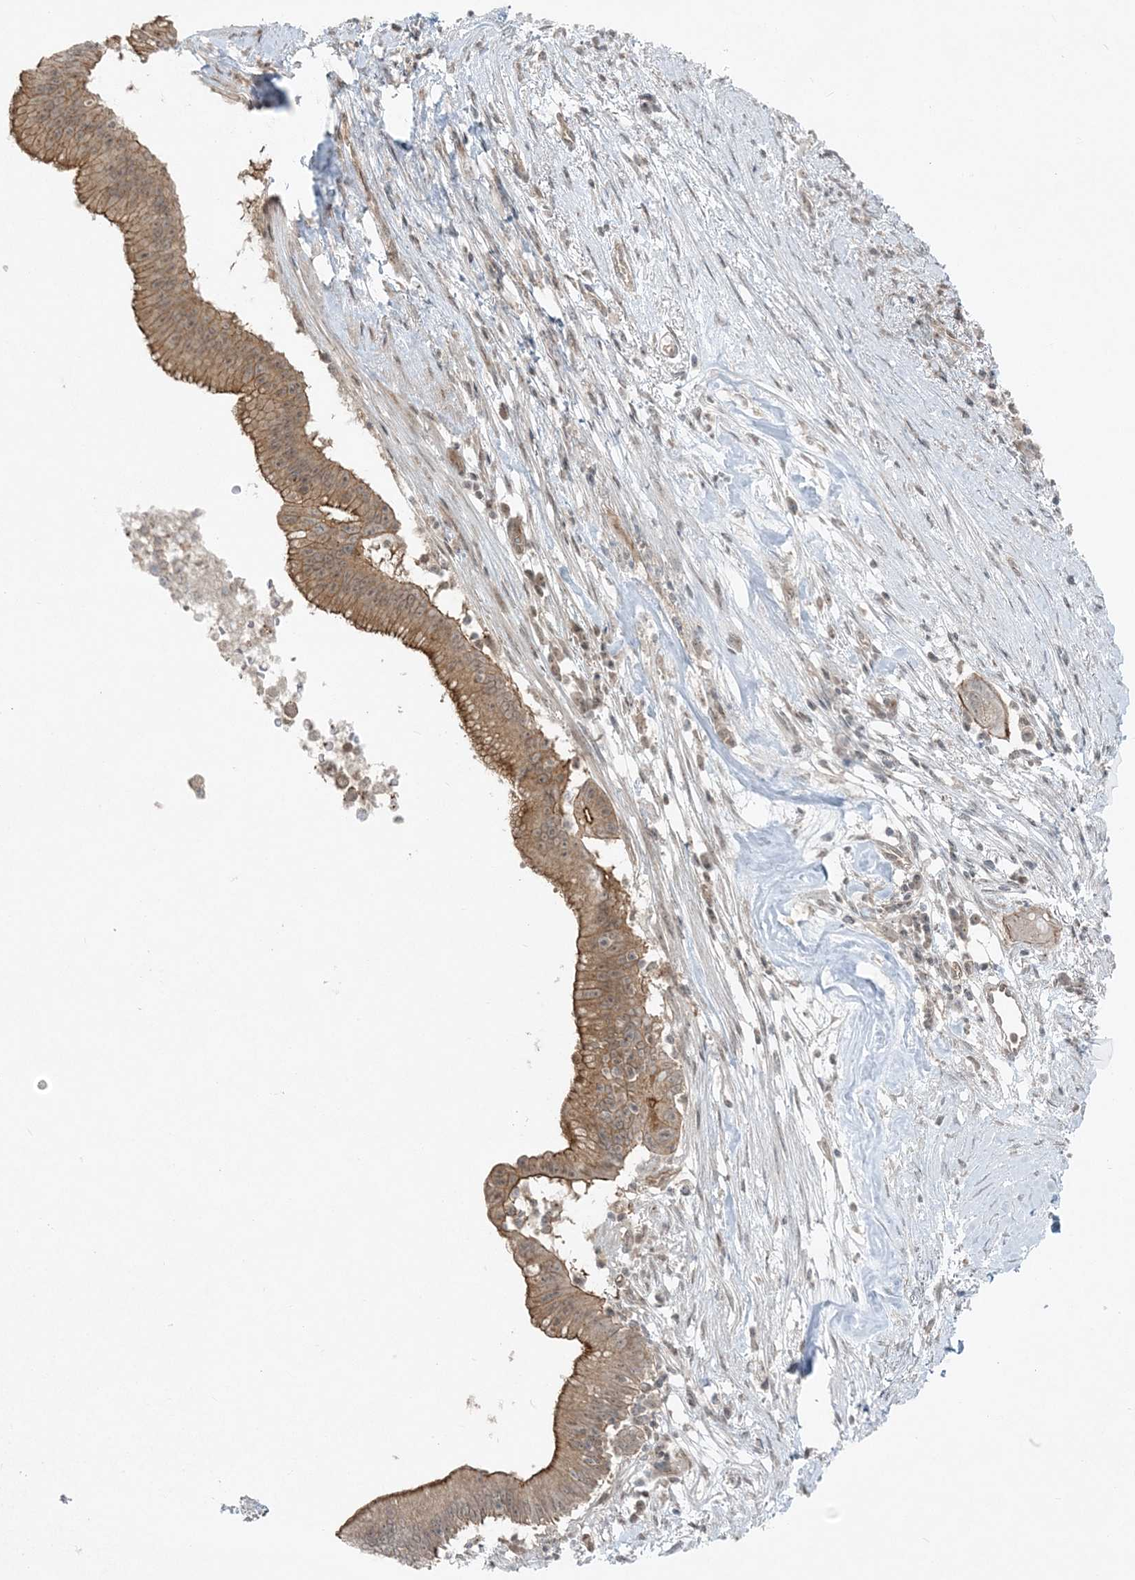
{"staining": {"intensity": "moderate", "quantity": ">75%", "location": "cytoplasmic/membranous"}, "tissue": "pancreatic cancer", "cell_type": "Tumor cells", "image_type": "cancer", "snomed": [{"axis": "morphology", "description": "Adenocarcinoma, NOS"}, {"axis": "topography", "description": "Pancreas"}], "caption": "Immunohistochemical staining of human pancreatic cancer reveals moderate cytoplasmic/membranous protein positivity in about >75% of tumor cells. The staining was performed using DAB (3,3'-diaminobenzidine), with brown indicating positive protein expression. Nuclei are stained blue with hematoxylin.", "gene": "ATP11A", "patient": {"sex": "male", "age": 68}}